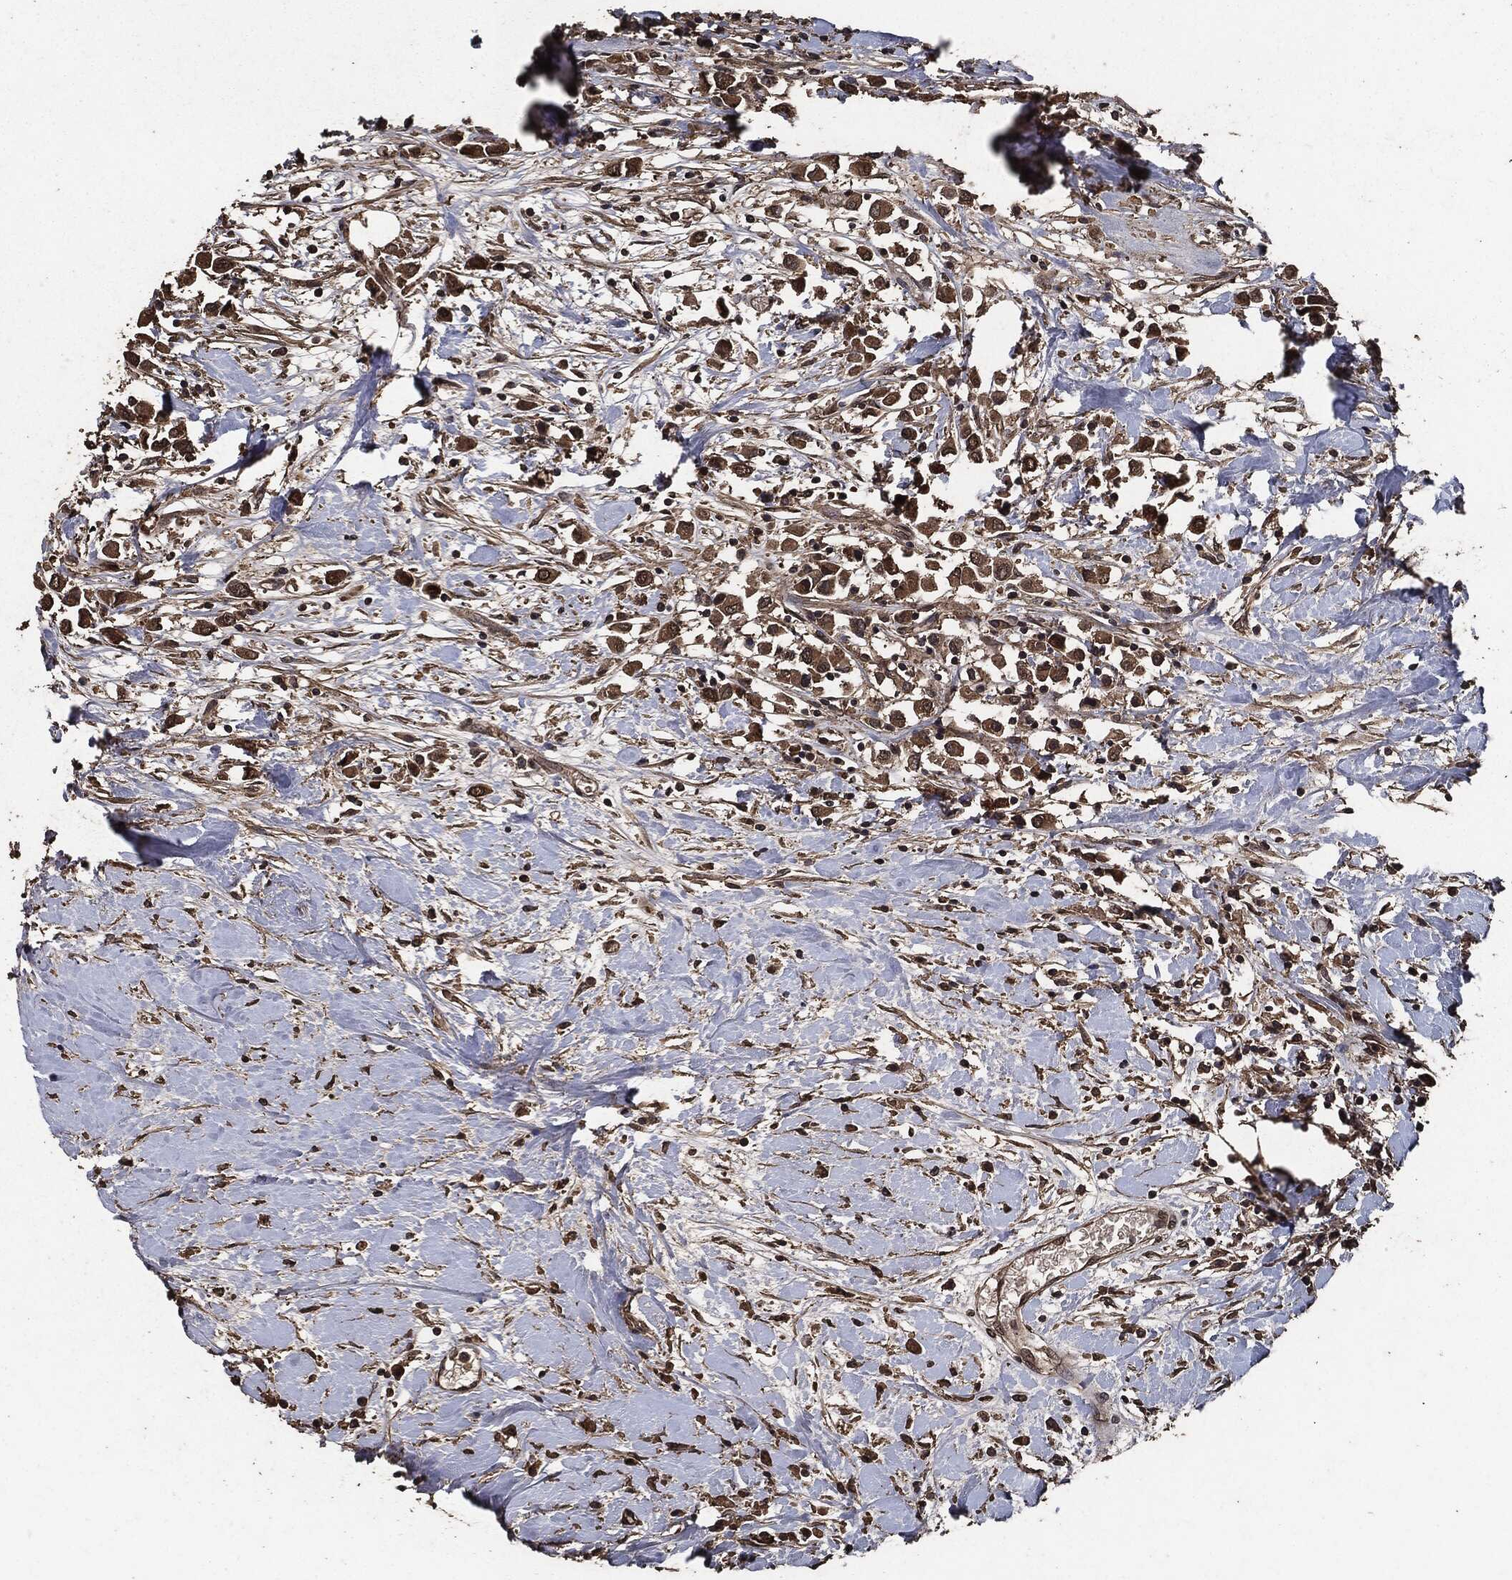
{"staining": {"intensity": "moderate", "quantity": ">75%", "location": "cytoplasmic/membranous"}, "tissue": "breast cancer", "cell_type": "Tumor cells", "image_type": "cancer", "snomed": [{"axis": "morphology", "description": "Duct carcinoma"}, {"axis": "topography", "description": "Breast"}], "caption": "Breast invasive ductal carcinoma was stained to show a protein in brown. There is medium levels of moderate cytoplasmic/membranous positivity in about >75% of tumor cells. Nuclei are stained in blue.", "gene": "AKT1S1", "patient": {"sex": "female", "age": 61}}